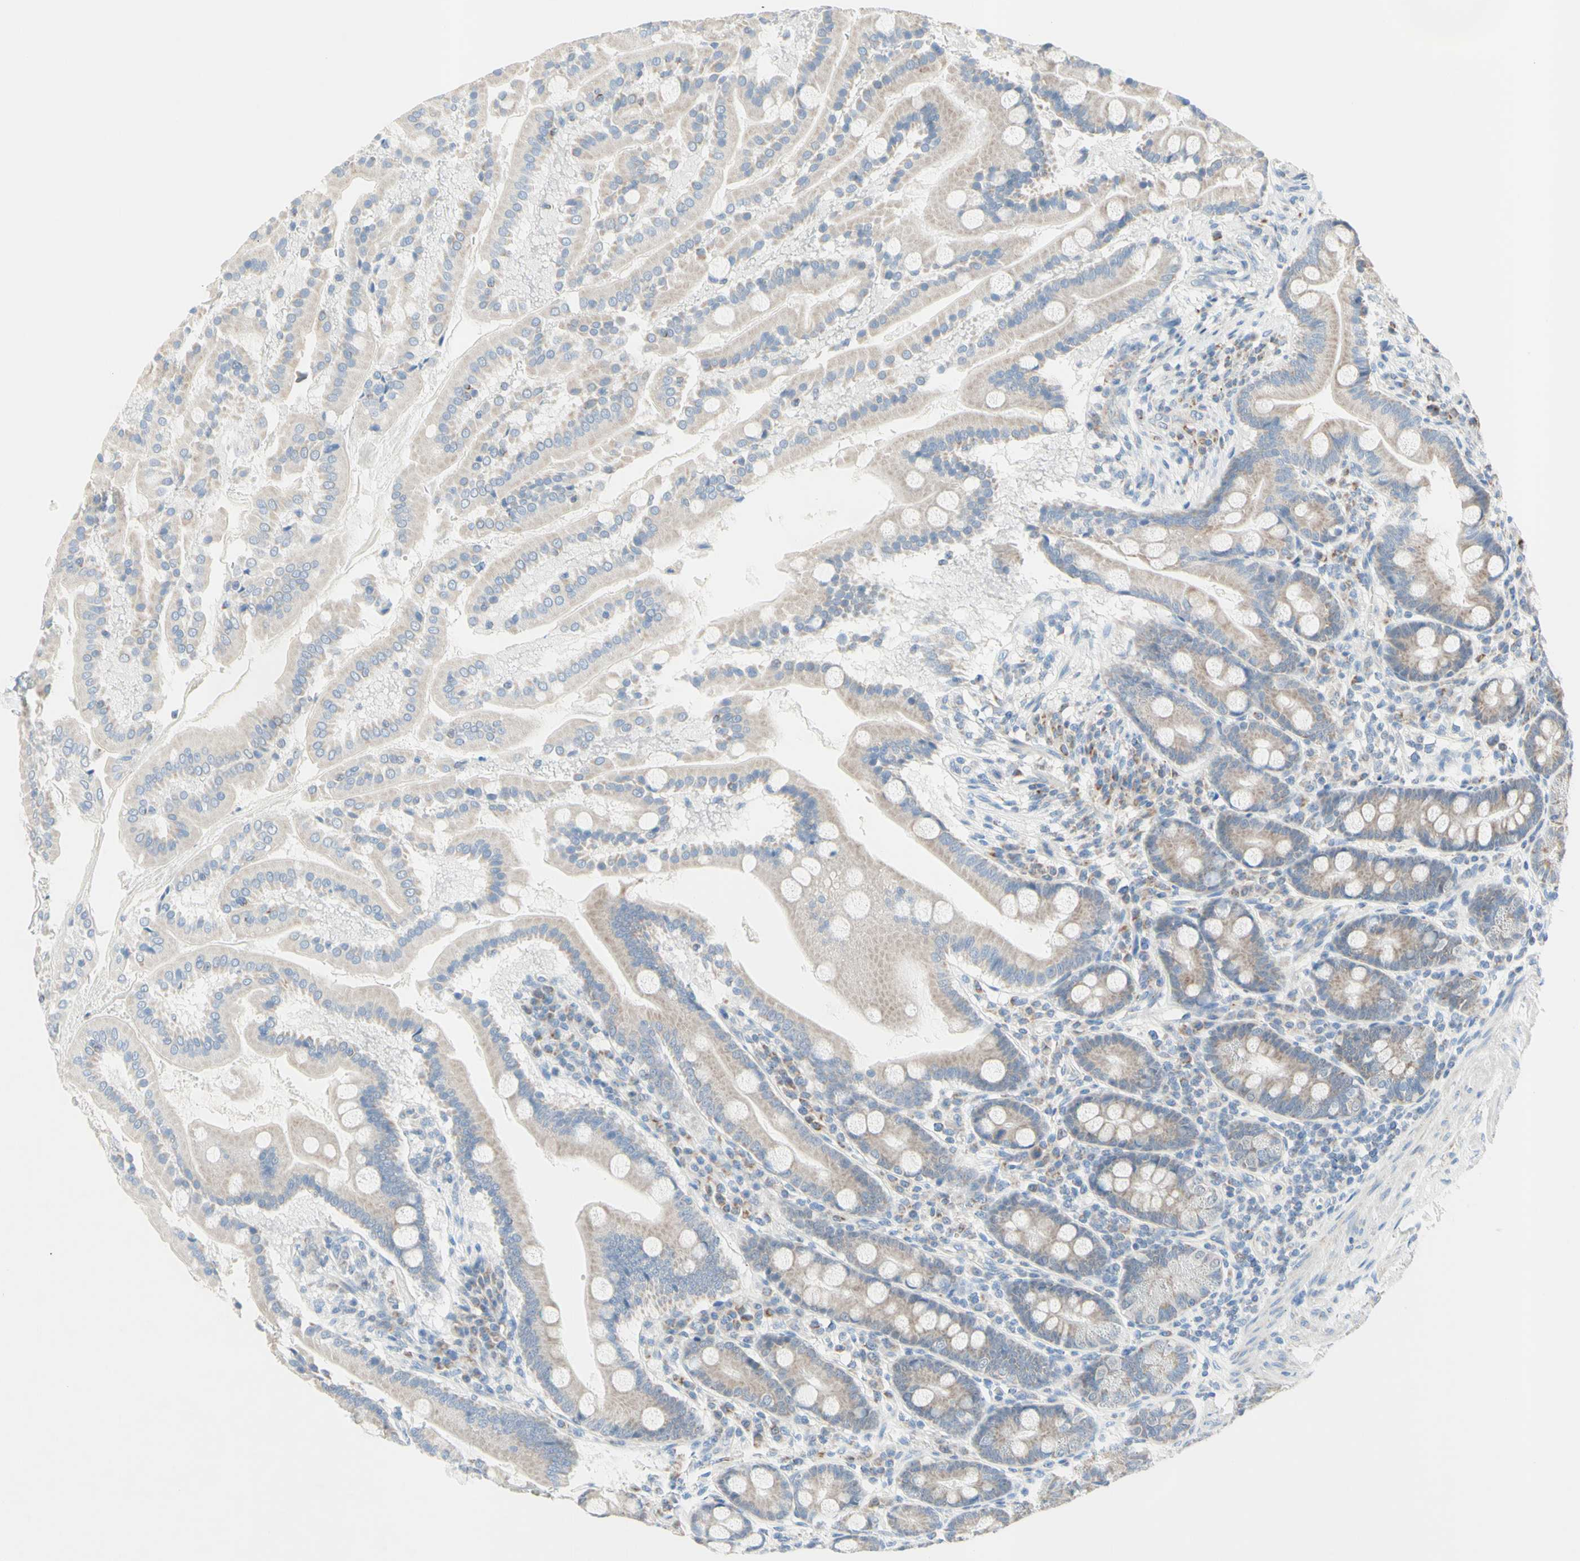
{"staining": {"intensity": "weak", "quantity": ">75%", "location": "cytoplasmic/membranous"}, "tissue": "duodenum", "cell_type": "Glandular cells", "image_type": "normal", "snomed": [{"axis": "morphology", "description": "Normal tissue, NOS"}, {"axis": "topography", "description": "Duodenum"}], "caption": "Immunohistochemistry (IHC) (DAB) staining of unremarkable human duodenum exhibits weak cytoplasmic/membranous protein positivity in approximately >75% of glandular cells. The staining is performed using DAB brown chromogen to label protein expression. The nuclei are counter-stained blue using hematoxylin.", "gene": "MFF", "patient": {"sex": "male", "age": 50}}